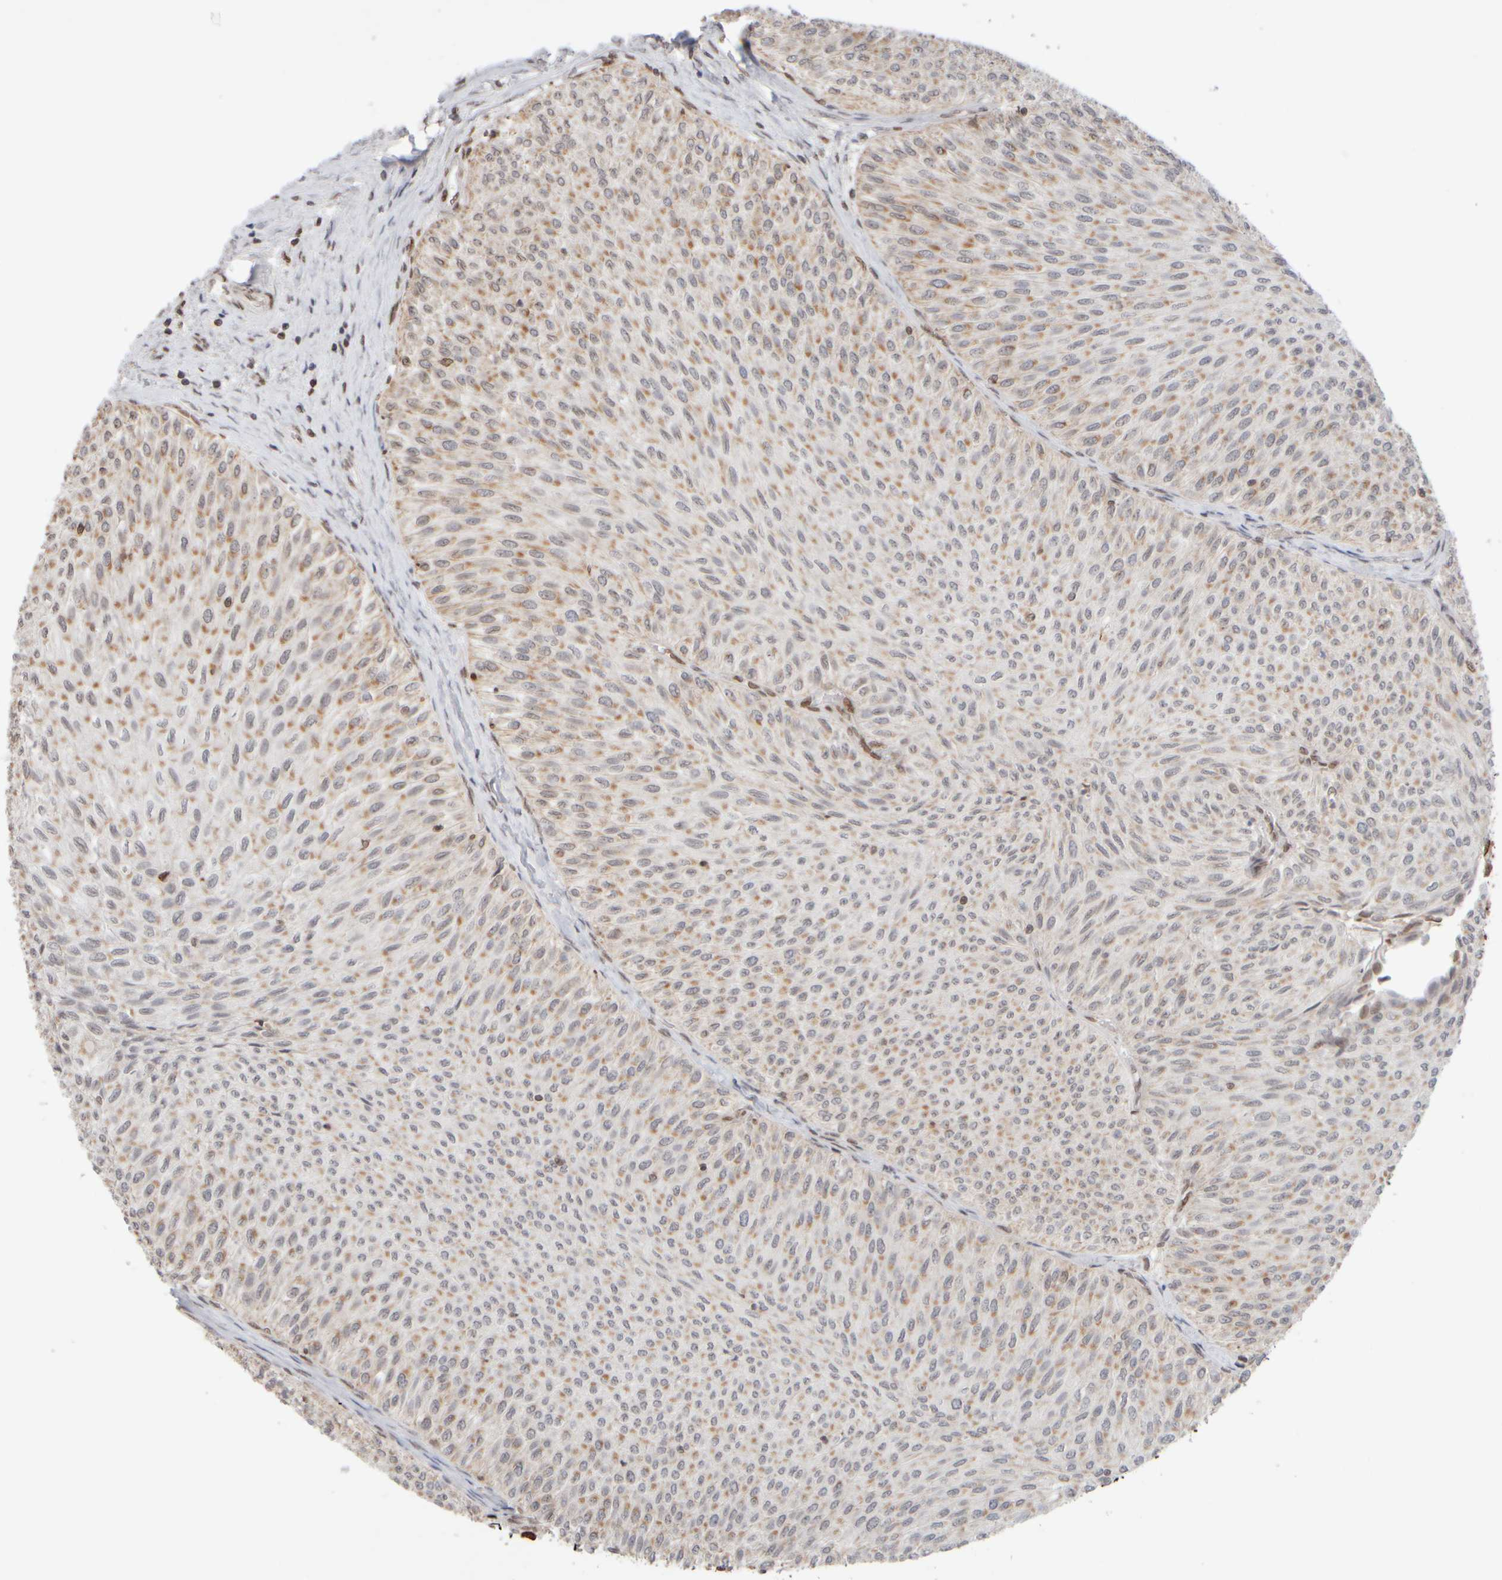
{"staining": {"intensity": "moderate", "quantity": "25%-75%", "location": "cytoplasmic/membranous"}, "tissue": "urothelial cancer", "cell_type": "Tumor cells", "image_type": "cancer", "snomed": [{"axis": "morphology", "description": "Urothelial carcinoma, Low grade"}, {"axis": "topography", "description": "Urinary bladder"}], "caption": "Immunohistochemistry (IHC) micrograph of neoplastic tissue: human low-grade urothelial carcinoma stained using immunohistochemistry (IHC) exhibits medium levels of moderate protein expression localized specifically in the cytoplasmic/membranous of tumor cells, appearing as a cytoplasmic/membranous brown color.", "gene": "ZC3HC1", "patient": {"sex": "male", "age": 78}}